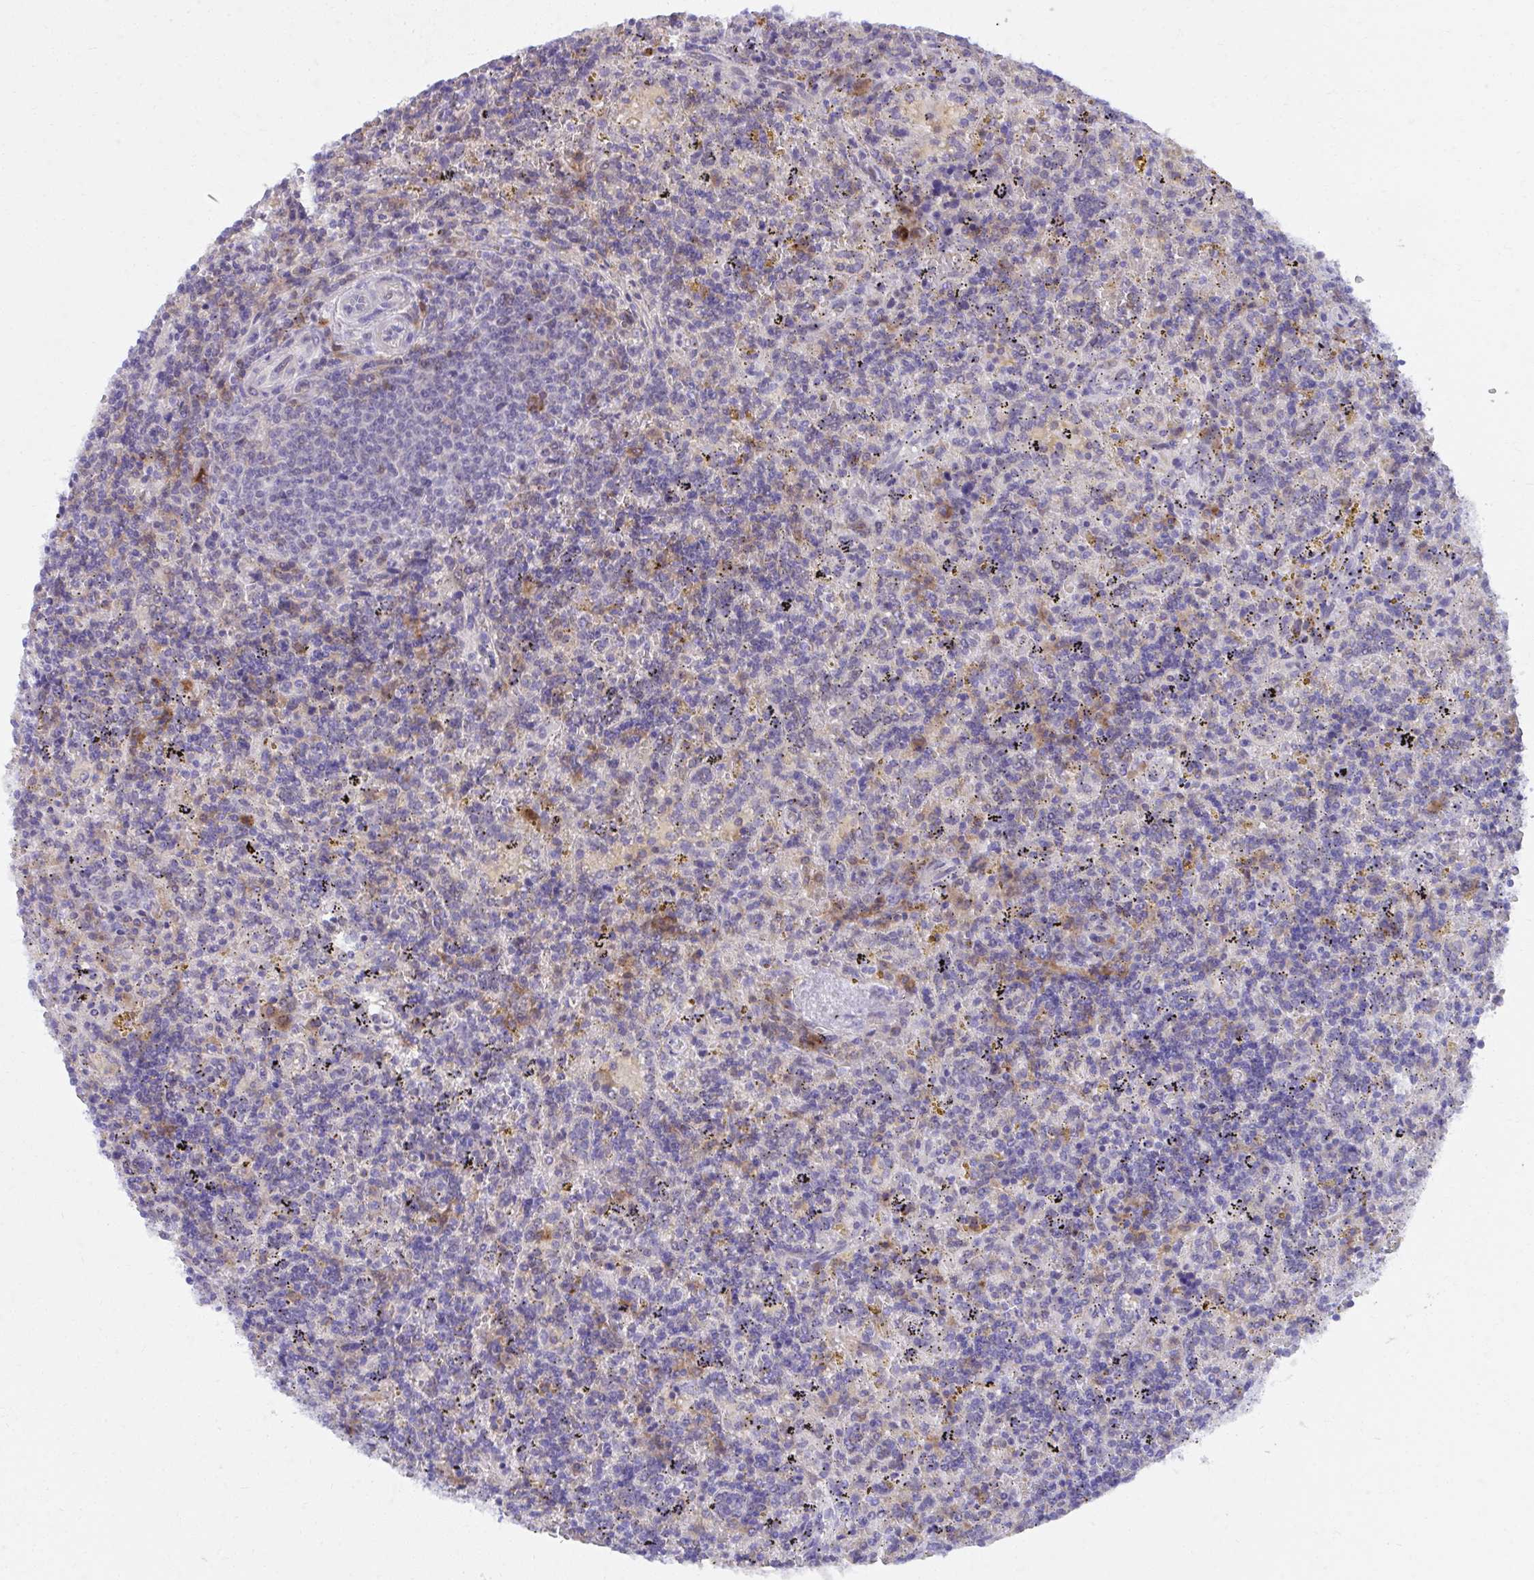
{"staining": {"intensity": "negative", "quantity": "none", "location": "none"}, "tissue": "lymphoma", "cell_type": "Tumor cells", "image_type": "cancer", "snomed": [{"axis": "morphology", "description": "Malignant lymphoma, non-Hodgkin's type, Low grade"}, {"axis": "topography", "description": "Spleen"}], "caption": "Tumor cells are negative for protein expression in human lymphoma.", "gene": "SLAMF7", "patient": {"sex": "male", "age": 67}}